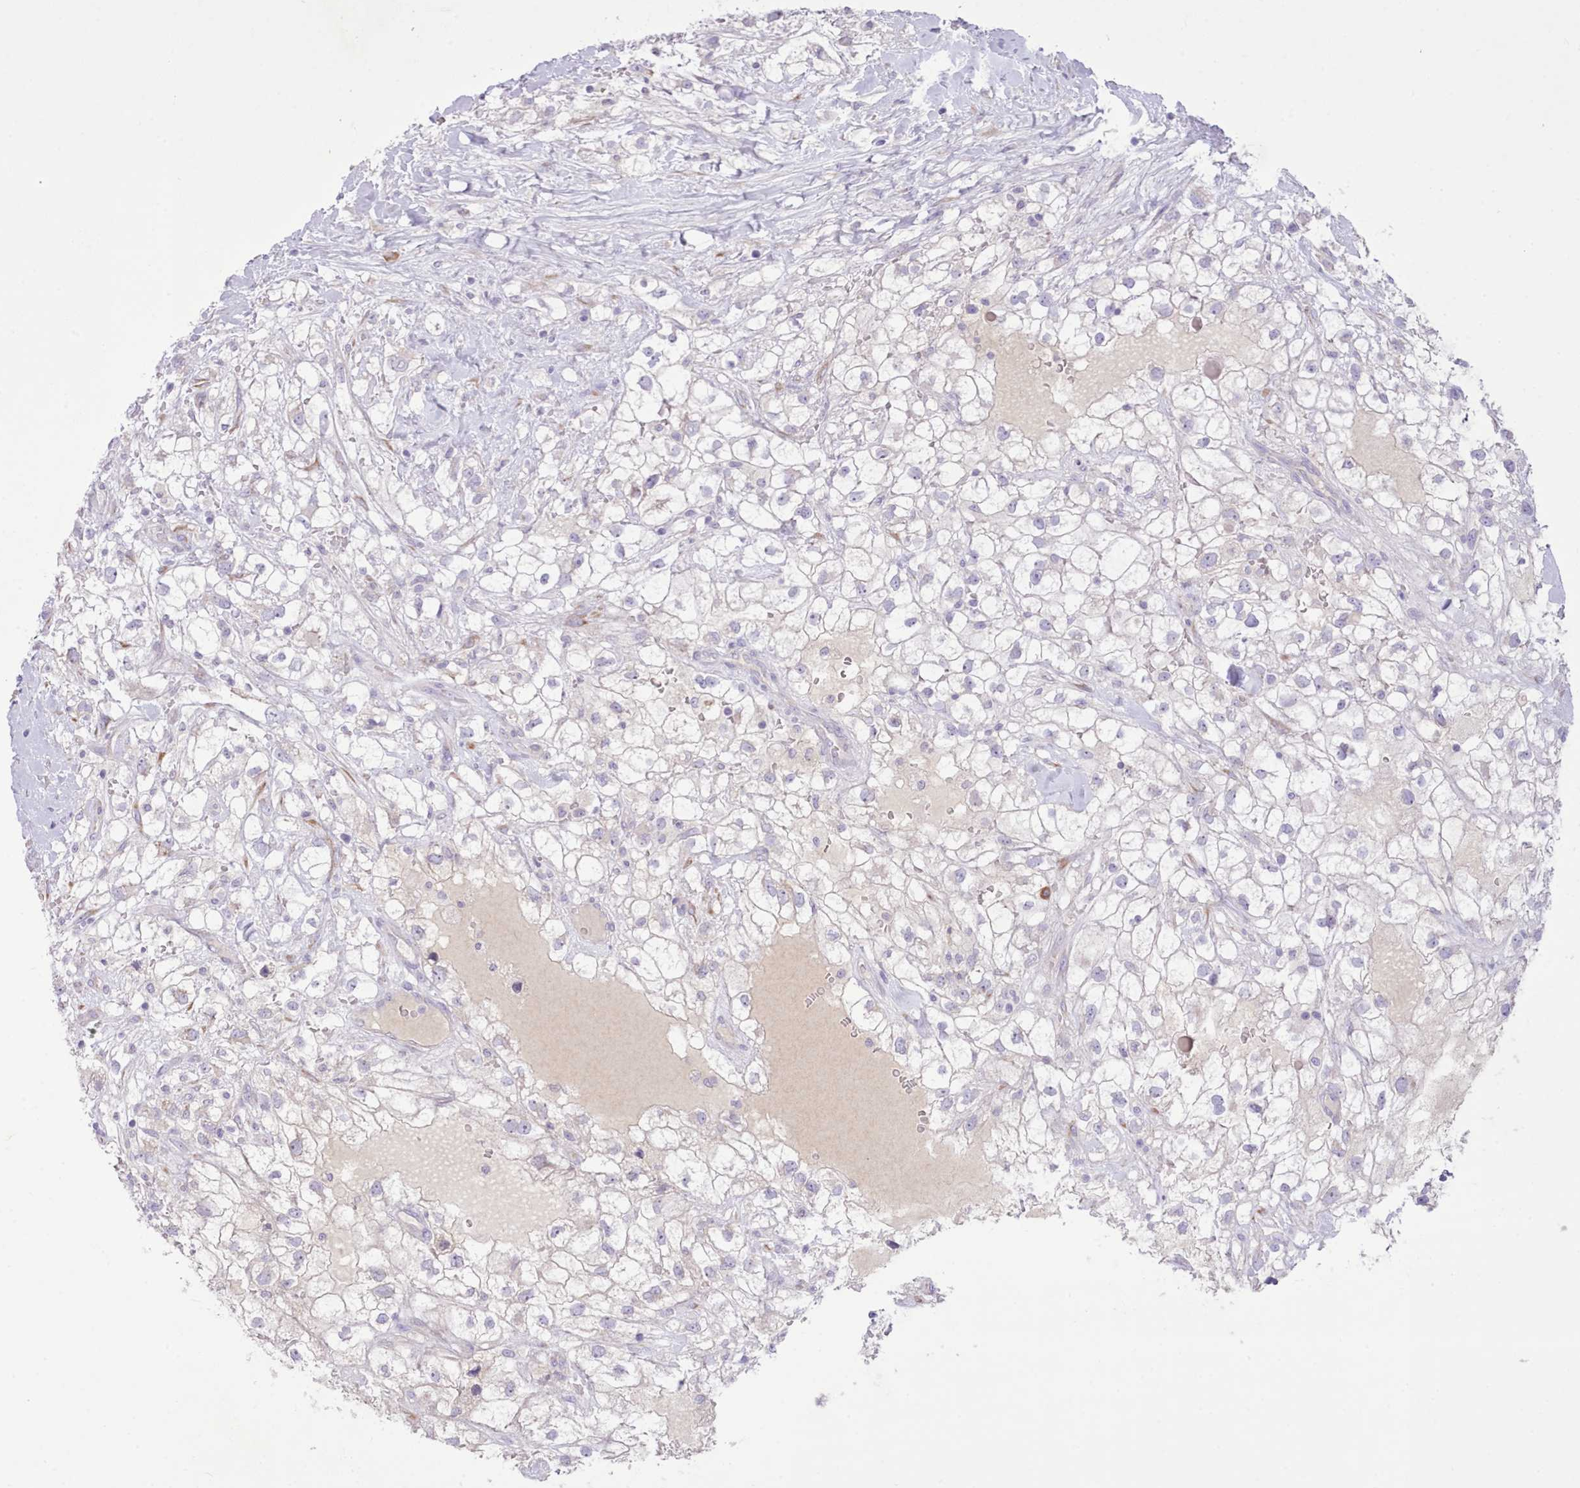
{"staining": {"intensity": "negative", "quantity": "none", "location": "none"}, "tissue": "renal cancer", "cell_type": "Tumor cells", "image_type": "cancer", "snomed": [{"axis": "morphology", "description": "Adenocarcinoma, NOS"}, {"axis": "topography", "description": "Kidney"}], "caption": "Tumor cells show no significant expression in renal adenocarcinoma.", "gene": "CCL1", "patient": {"sex": "male", "age": 59}}